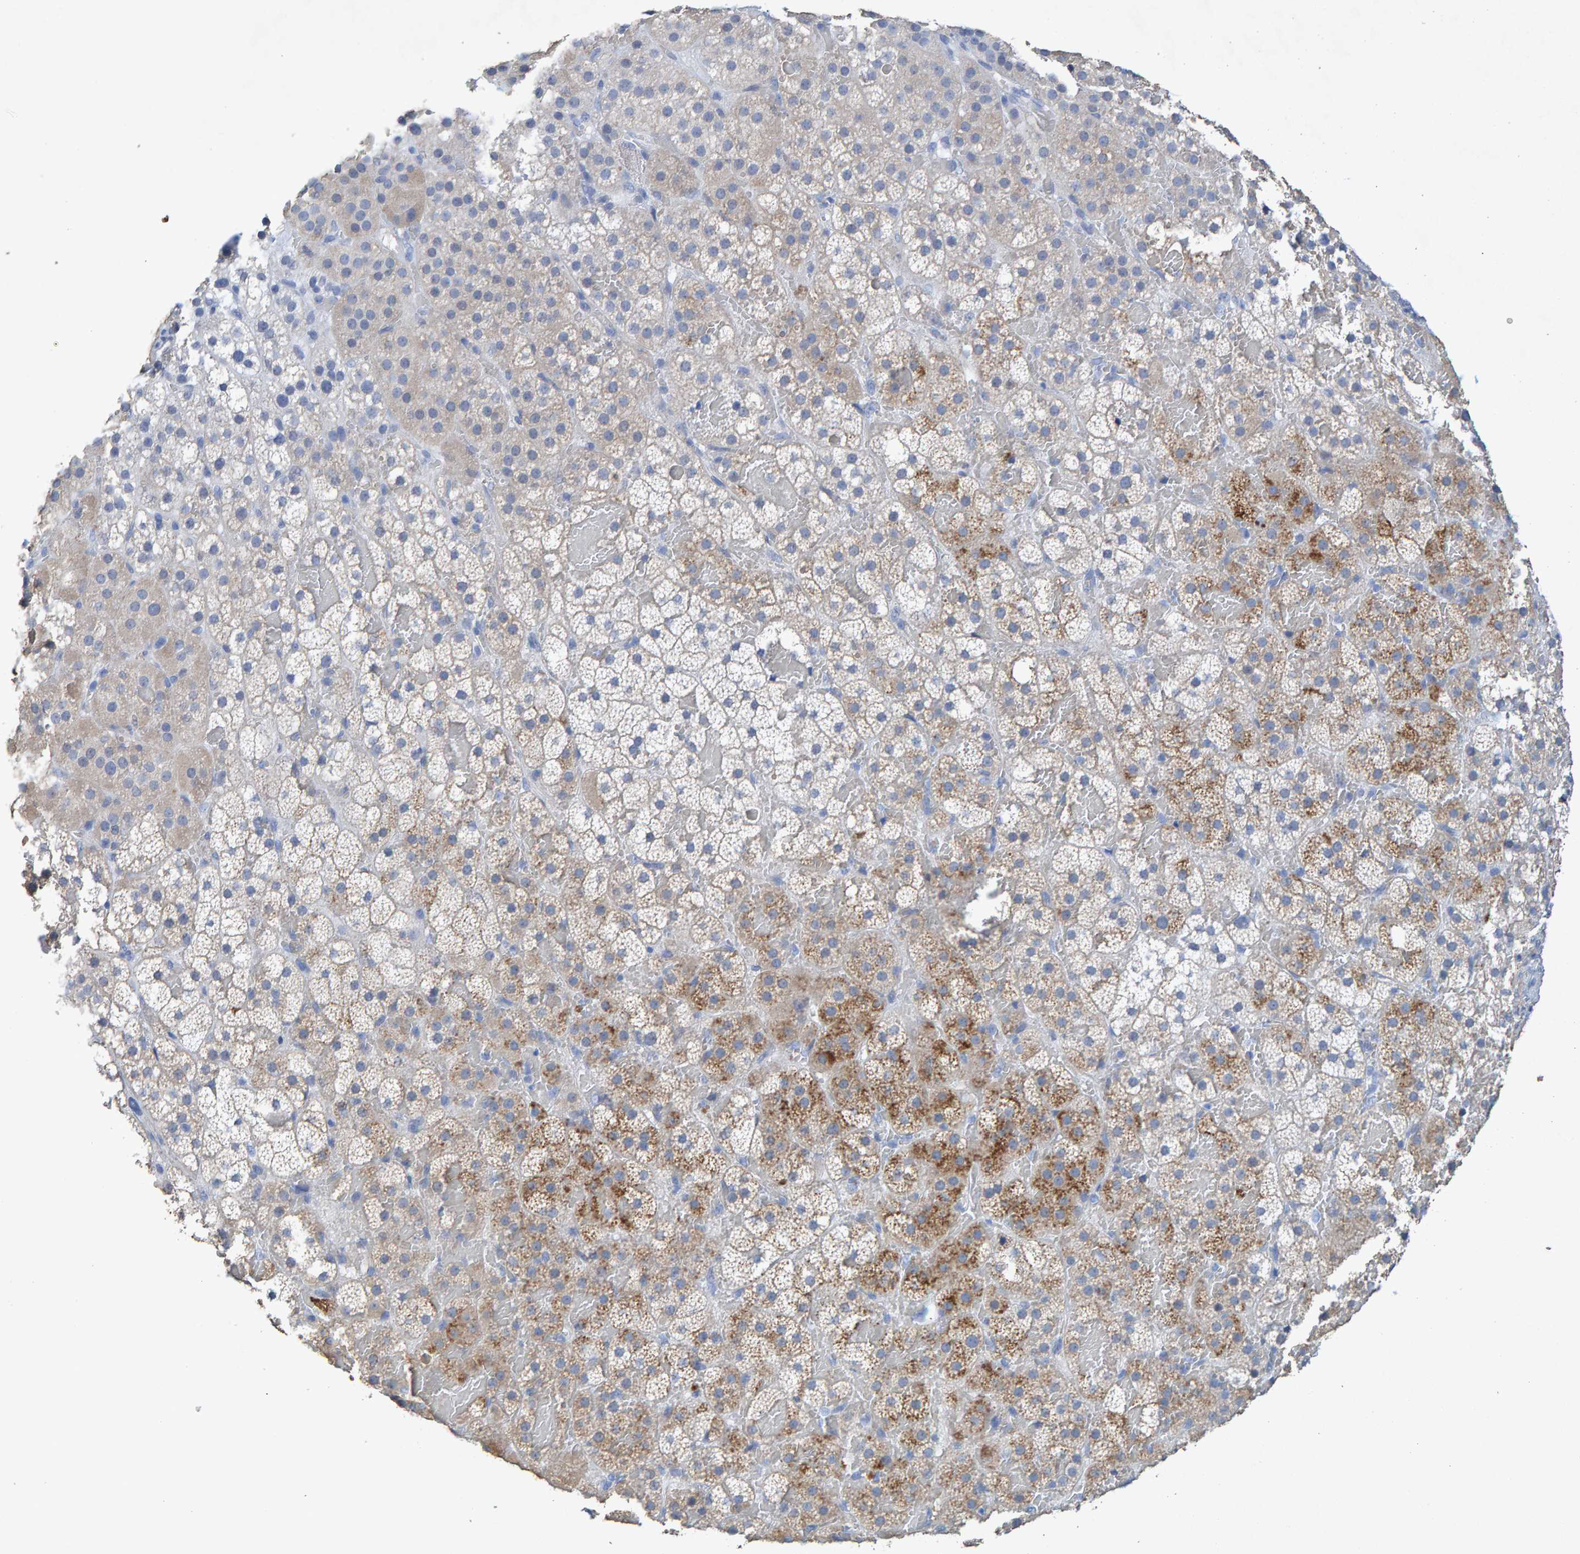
{"staining": {"intensity": "moderate", "quantity": "<25%", "location": "cytoplasmic/membranous"}, "tissue": "adrenal gland", "cell_type": "Glandular cells", "image_type": "normal", "snomed": [{"axis": "morphology", "description": "Normal tissue, NOS"}, {"axis": "topography", "description": "Adrenal gland"}], "caption": "Unremarkable adrenal gland was stained to show a protein in brown. There is low levels of moderate cytoplasmic/membranous expression in approximately <25% of glandular cells. The staining is performed using DAB brown chromogen to label protein expression. The nuclei are counter-stained blue using hematoxylin.", "gene": "CTH", "patient": {"sex": "female", "age": 59}}